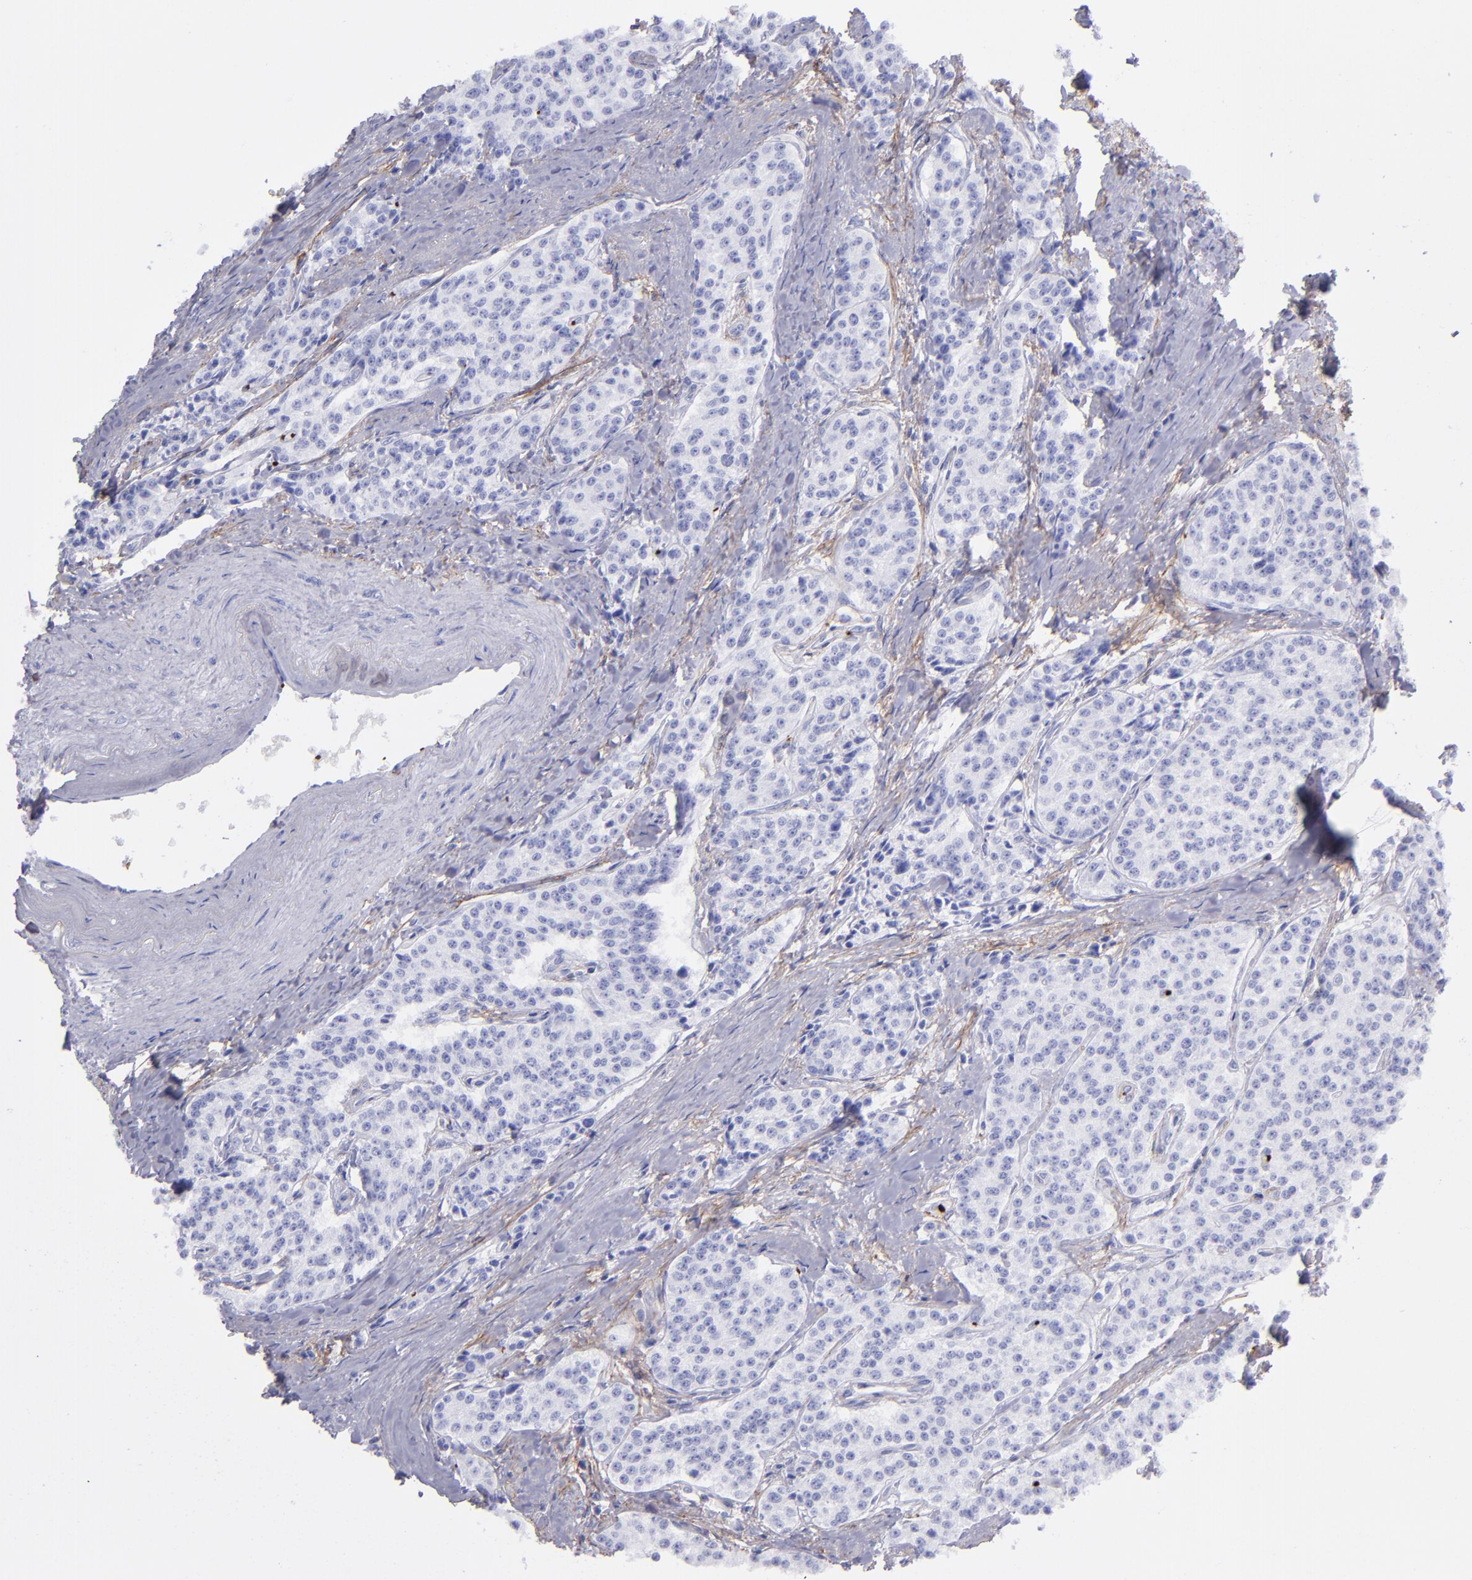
{"staining": {"intensity": "negative", "quantity": "none", "location": "none"}, "tissue": "carcinoid", "cell_type": "Tumor cells", "image_type": "cancer", "snomed": [{"axis": "morphology", "description": "Carcinoid, malignant, NOS"}, {"axis": "topography", "description": "Stomach"}], "caption": "This photomicrograph is of malignant carcinoid stained with immunohistochemistry to label a protein in brown with the nuclei are counter-stained blue. There is no positivity in tumor cells. (Stains: DAB (3,3'-diaminobenzidine) immunohistochemistry with hematoxylin counter stain, Microscopy: brightfield microscopy at high magnification).", "gene": "EFCAB13", "patient": {"sex": "female", "age": 76}}